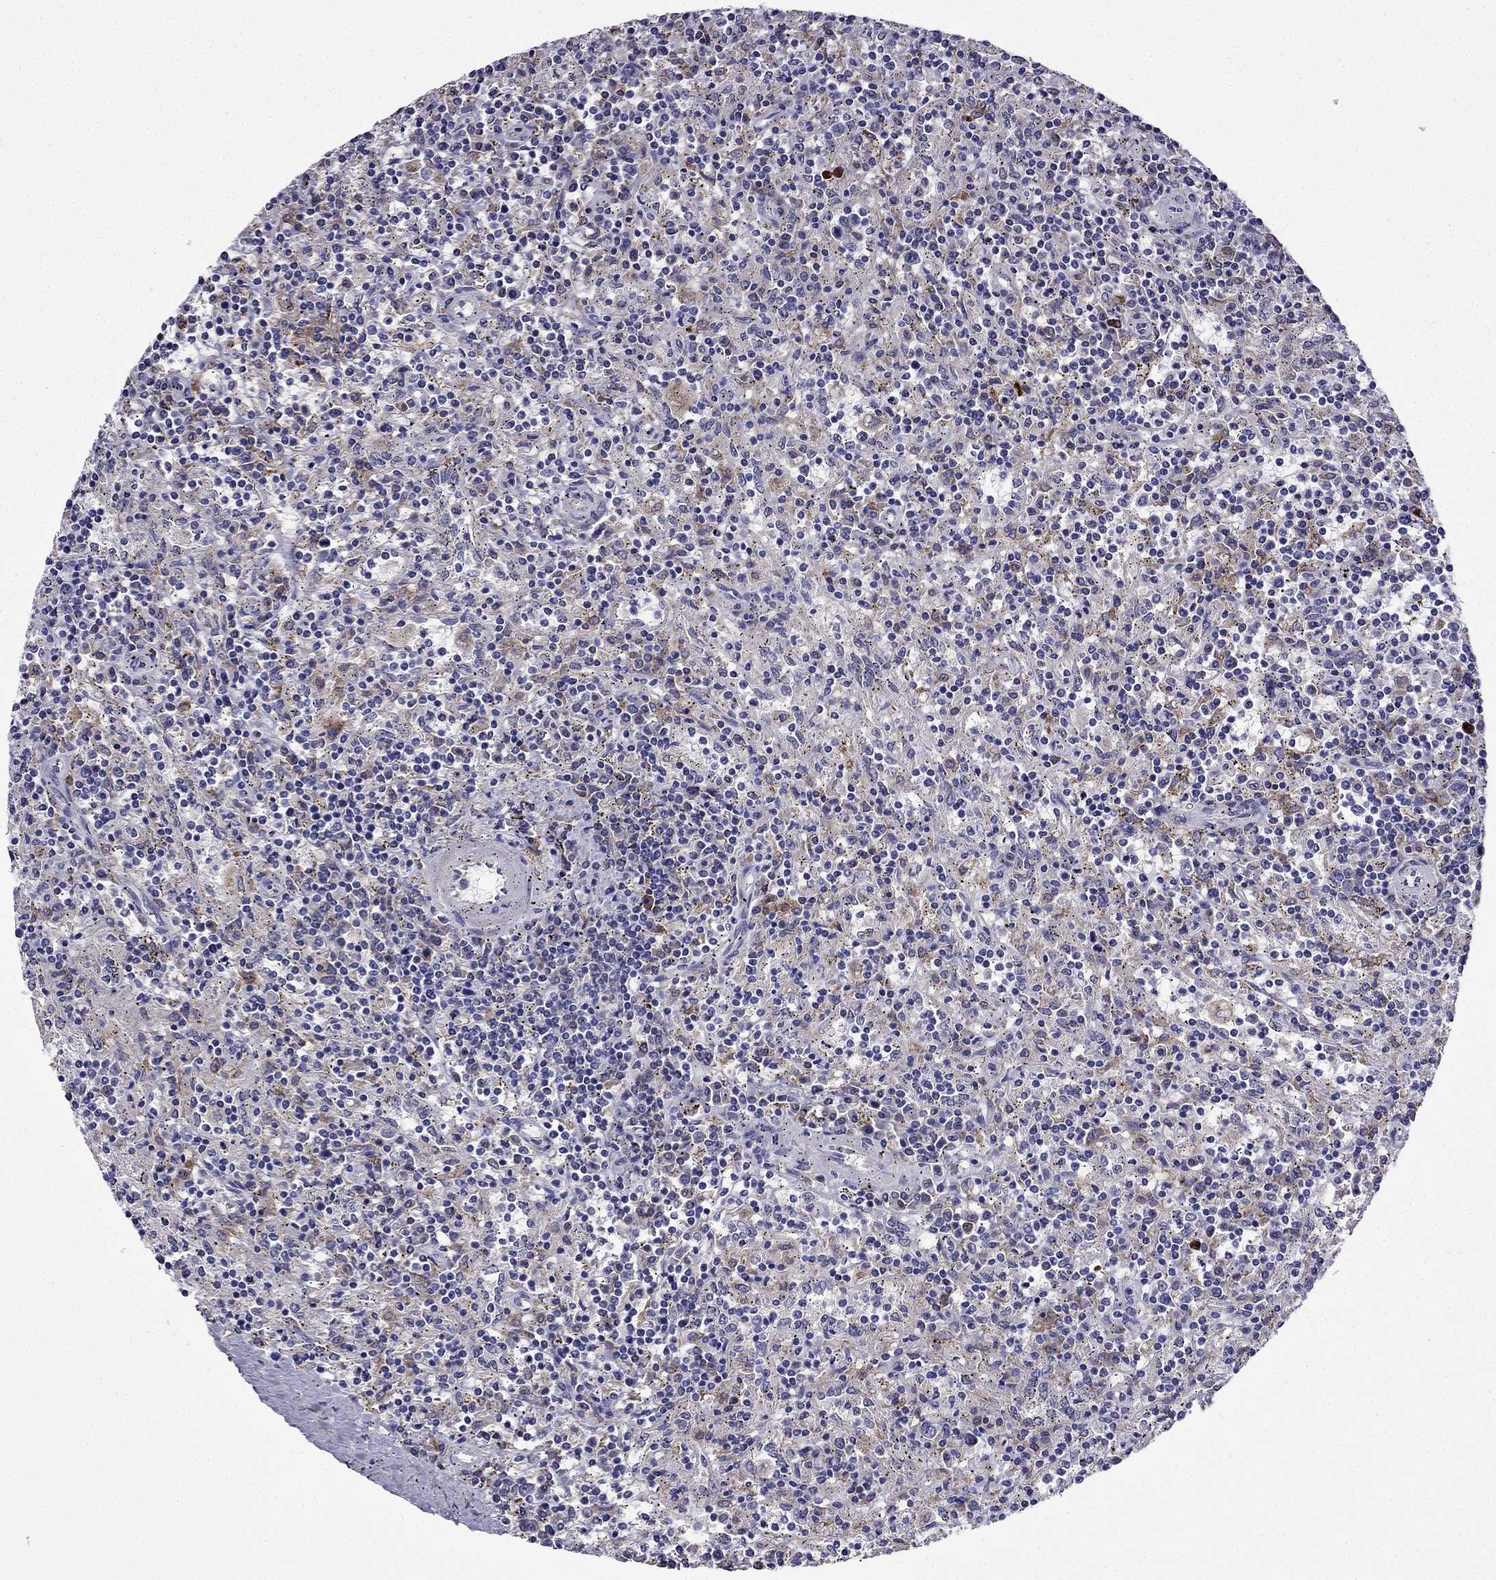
{"staining": {"intensity": "negative", "quantity": "none", "location": "none"}, "tissue": "lymphoma", "cell_type": "Tumor cells", "image_type": "cancer", "snomed": [{"axis": "morphology", "description": "Malignant lymphoma, non-Hodgkin's type, Low grade"}, {"axis": "topography", "description": "Spleen"}], "caption": "Photomicrograph shows no protein staining in tumor cells of lymphoma tissue.", "gene": "TSSK4", "patient": {"sex": "male", "age": 62}}